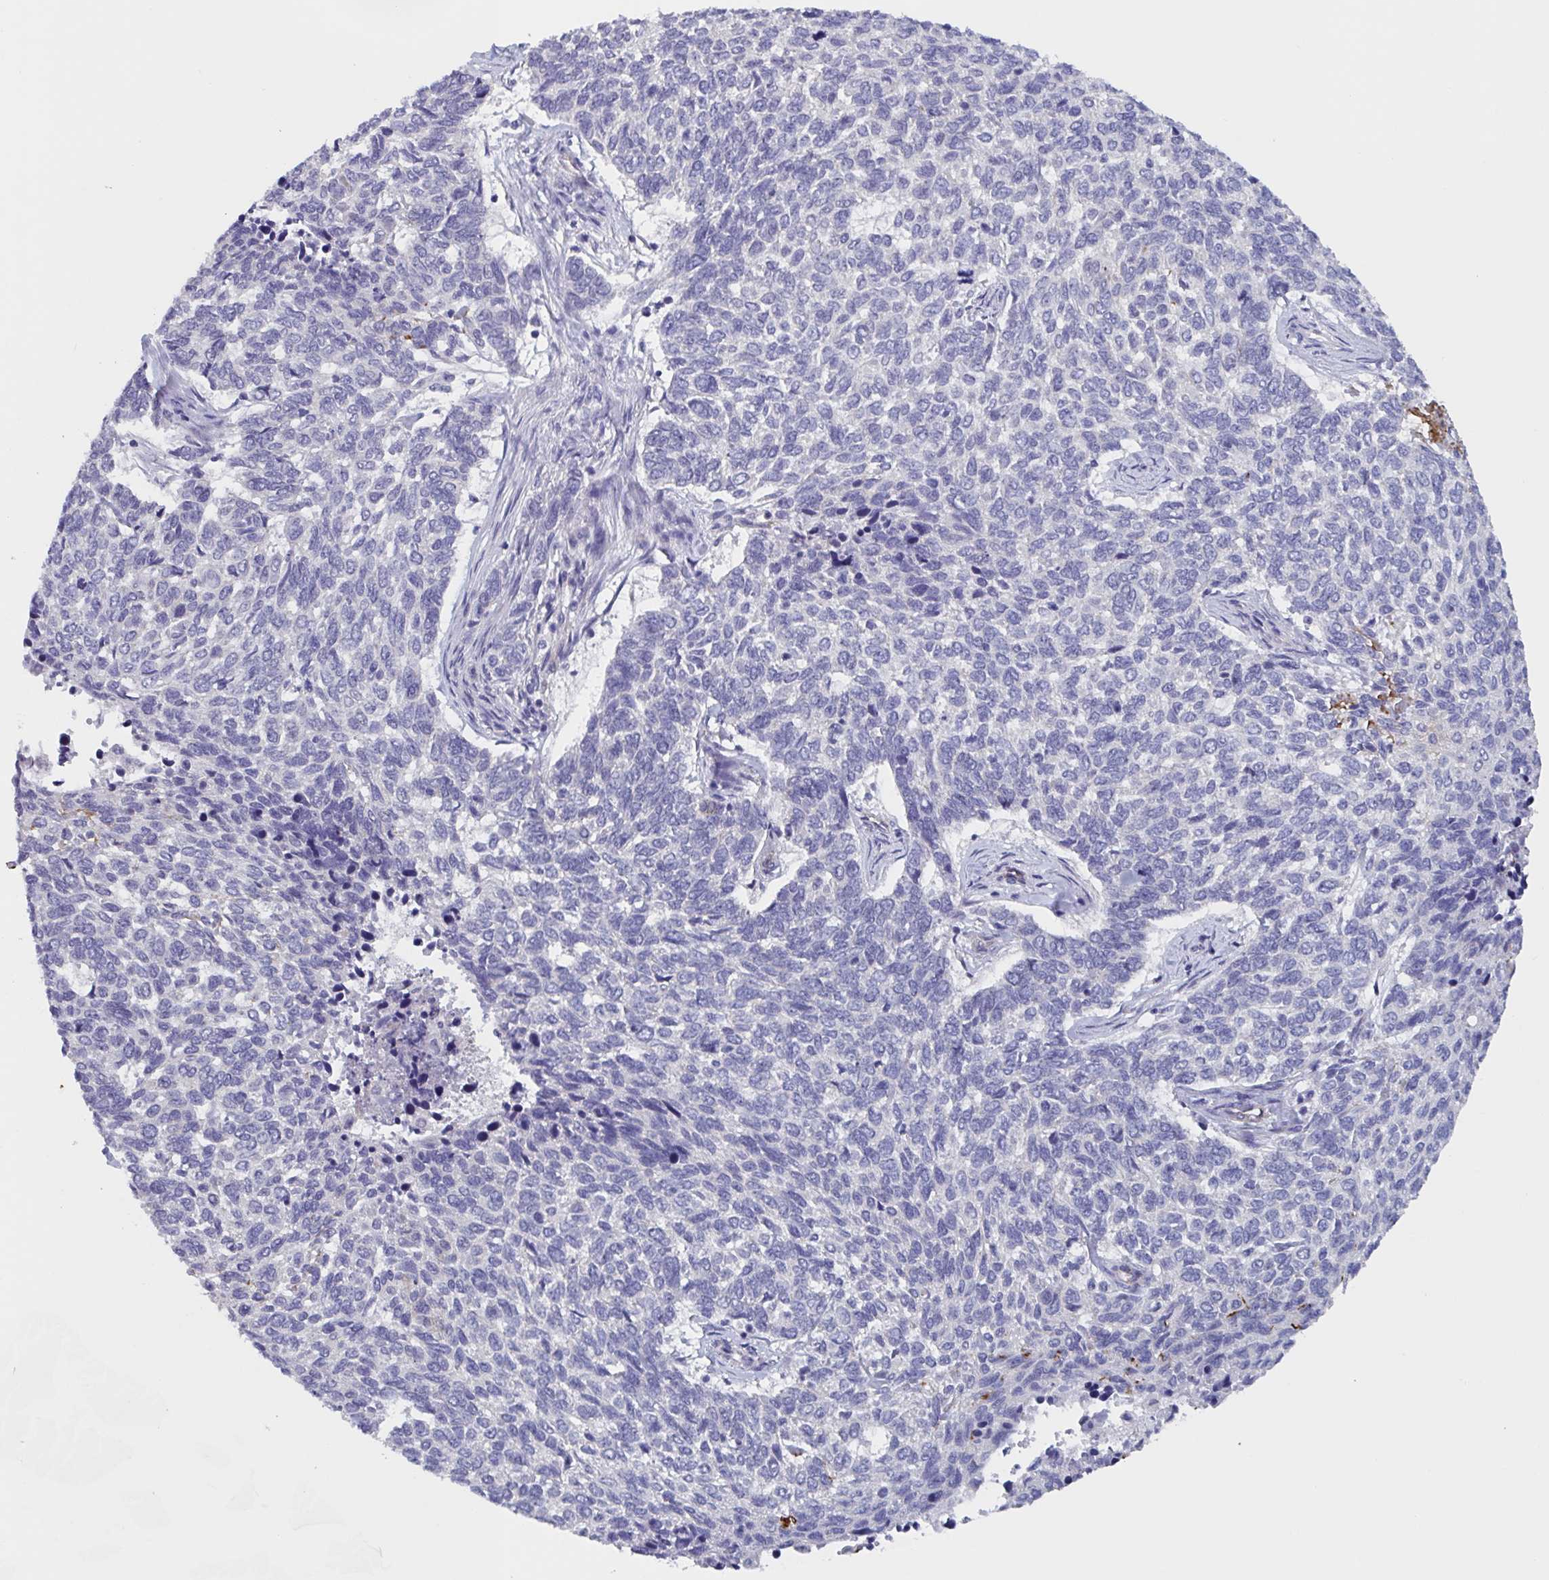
{"staining": {"intensity": "negative", "quantity": "none", "location": "none"}, "tissue": "skin cancer", "cell_type": "Tumor cells", "image_type": "cancer", "snomed": [{"axis": "morphology", "description": "Basal cell carcinoma"}, {"axis": "topography", "description": "Skin"}], "caption": "An image of basal cell carcinoma (skin) stained for a protein shows no brown staining in tumor cells.", "gene": "ST14", "patient": {"sex": "female", "age": 65}}